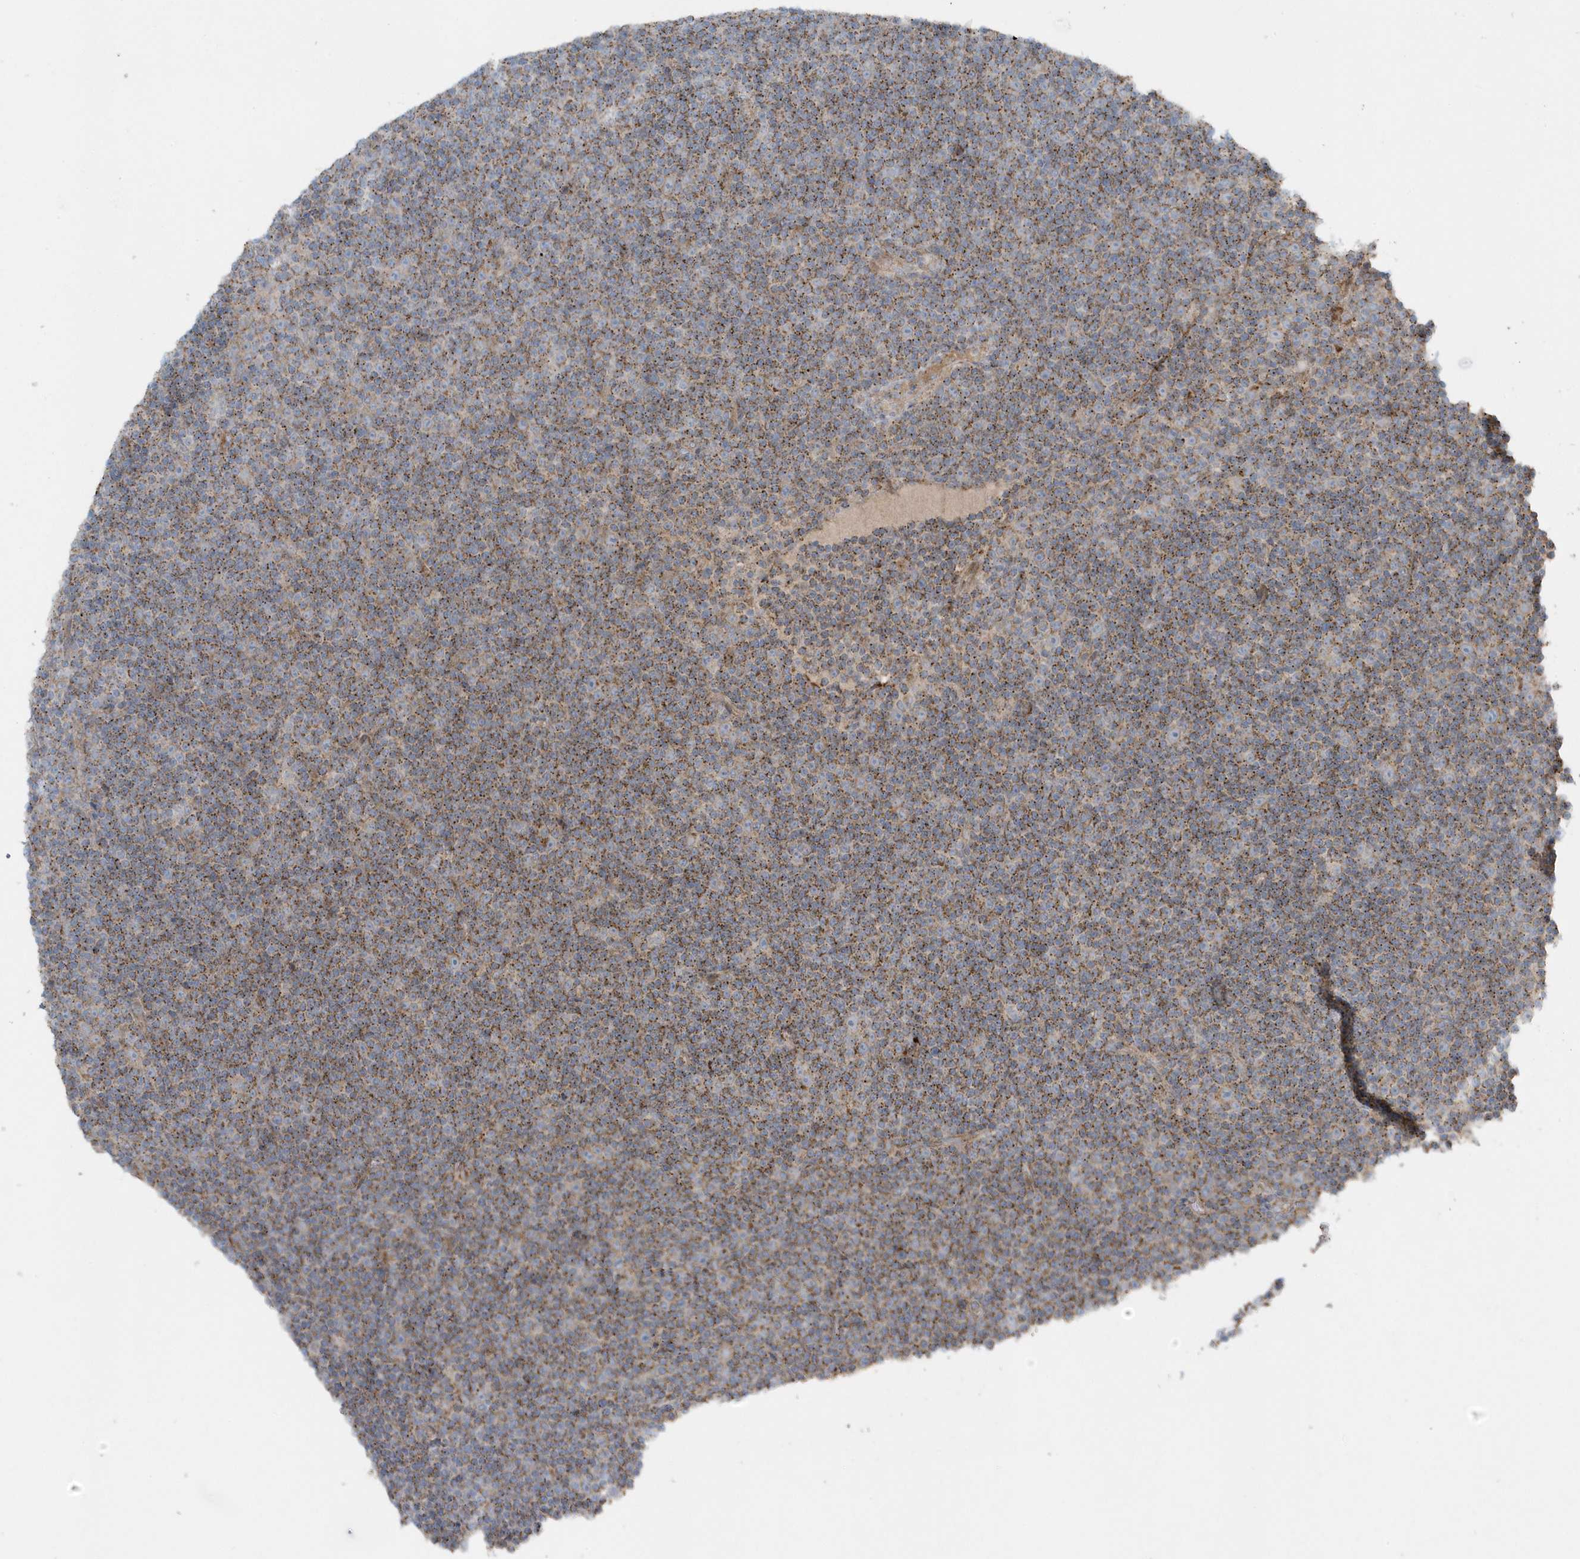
{"staining": {"intensity": "negative", "quantity": "none", "location": "none"}, "tissue": "lymphoma", "cell_type": "Tumor cells", "image_type": "cancer", "snomed": [{"axis": "morphology", "description": "Malignant lymphoma, non-Hodgkin's type, Low grade"}, {"axis": "topography", "description": "Lymph node"}], "caption": "IHC image of lymphoma stained for a protein (brown), which reveals no positivity in tumor cells.", "gene": "SLC38A2", "patient": {"sex": "female", "age": 67}}